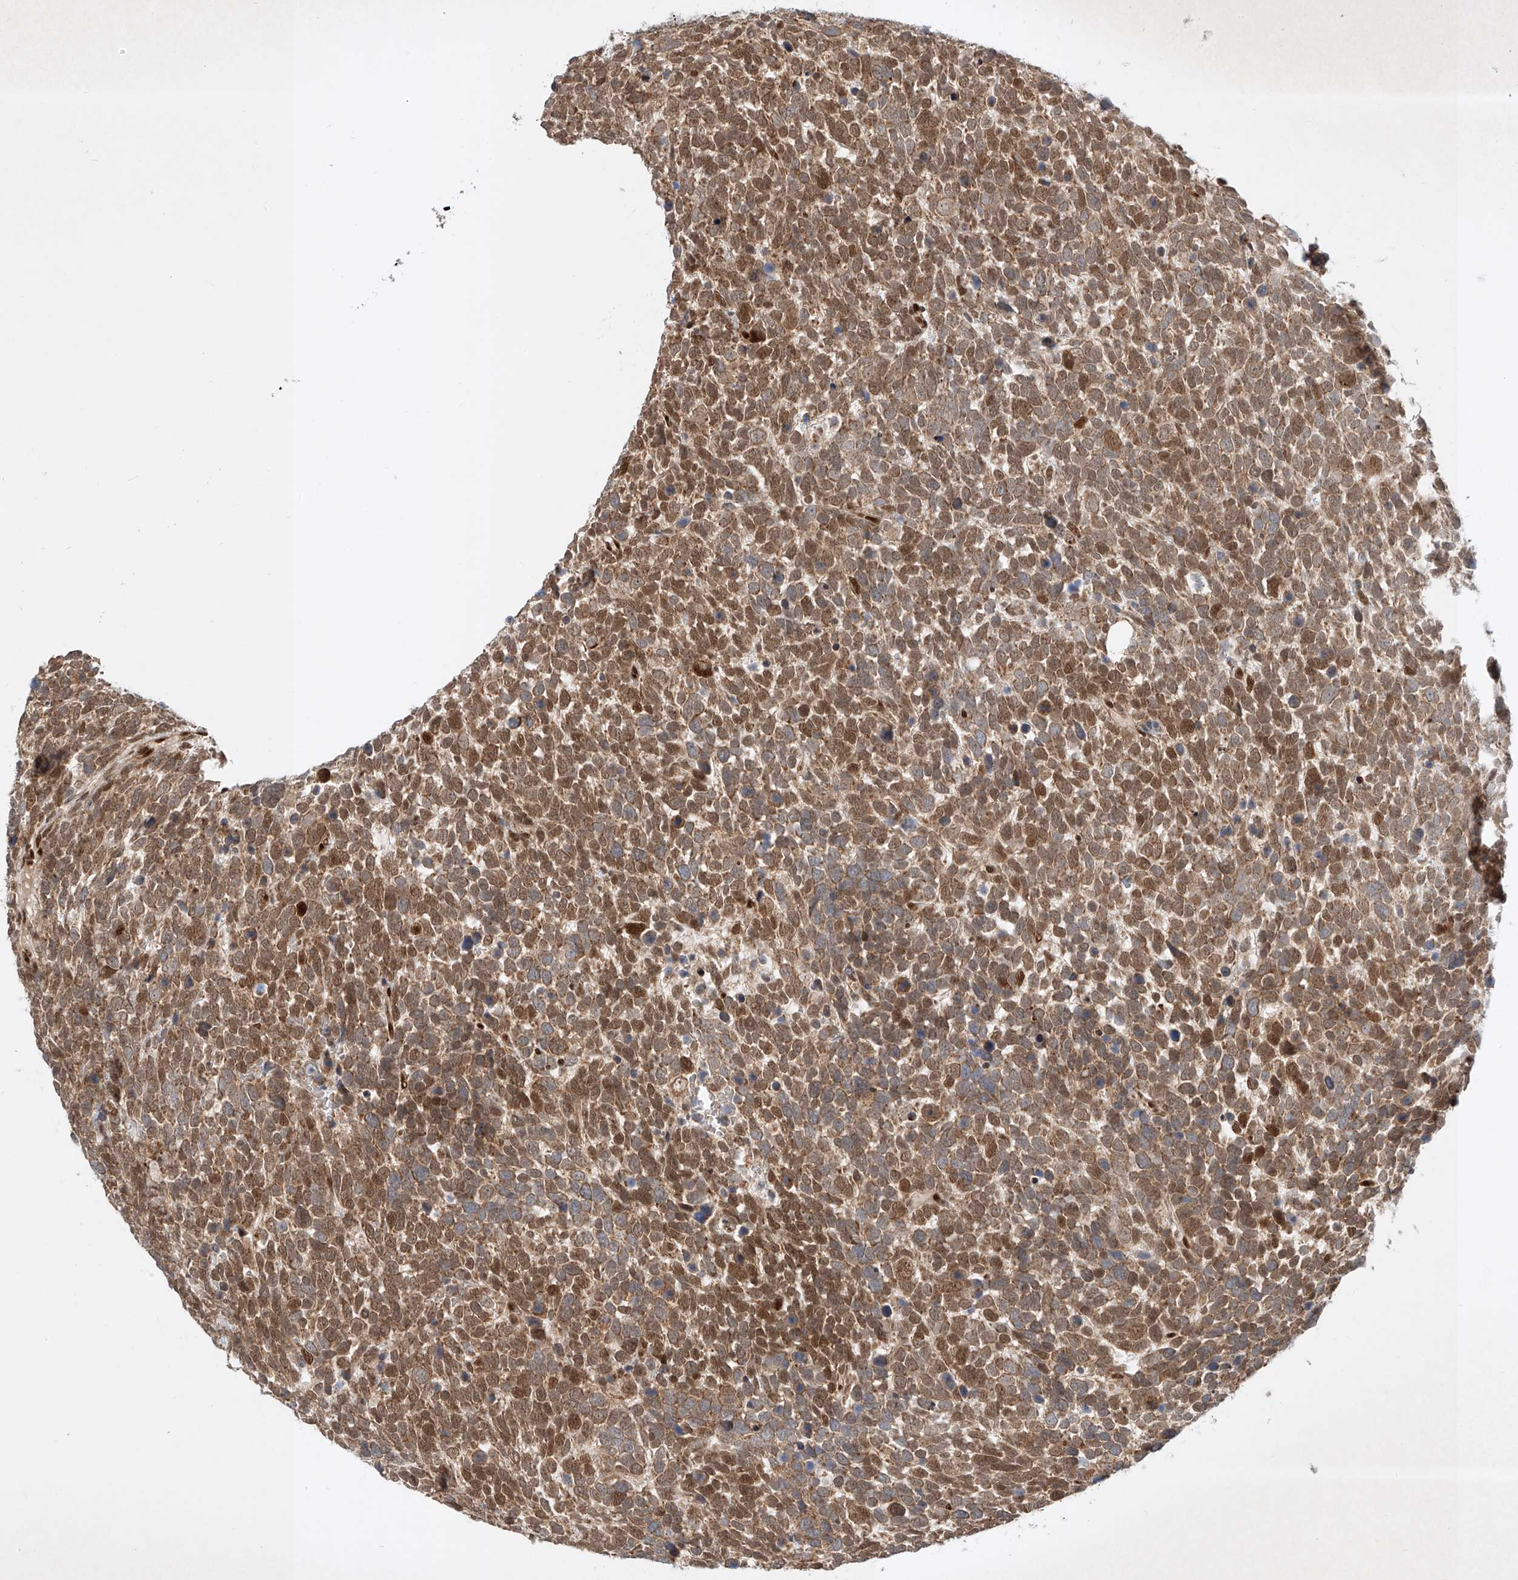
{"staining": {"intensity": "moderate", "quantity": ">75%", "location": "cytoplasmic/membranous,nuclear"}, "tissue": "urothelial cancer", "cell_type": "Tumor cells", "image_type": "cancer", "snomed": [{"axis": "morphology", "description": "Urothelial carcinoma, High grade"}, {"axis": "topography", "description": "Urinary bladder"}], "caption": "There is medium levels of moderate cytoplasmic/membranous and nuclear expression in tumor cells of urothelial cancer, as demonstrated by immunohistochemical staining (brown color).", "gene": "EPG5", "patient": {"sex": "female", "age": 82}}